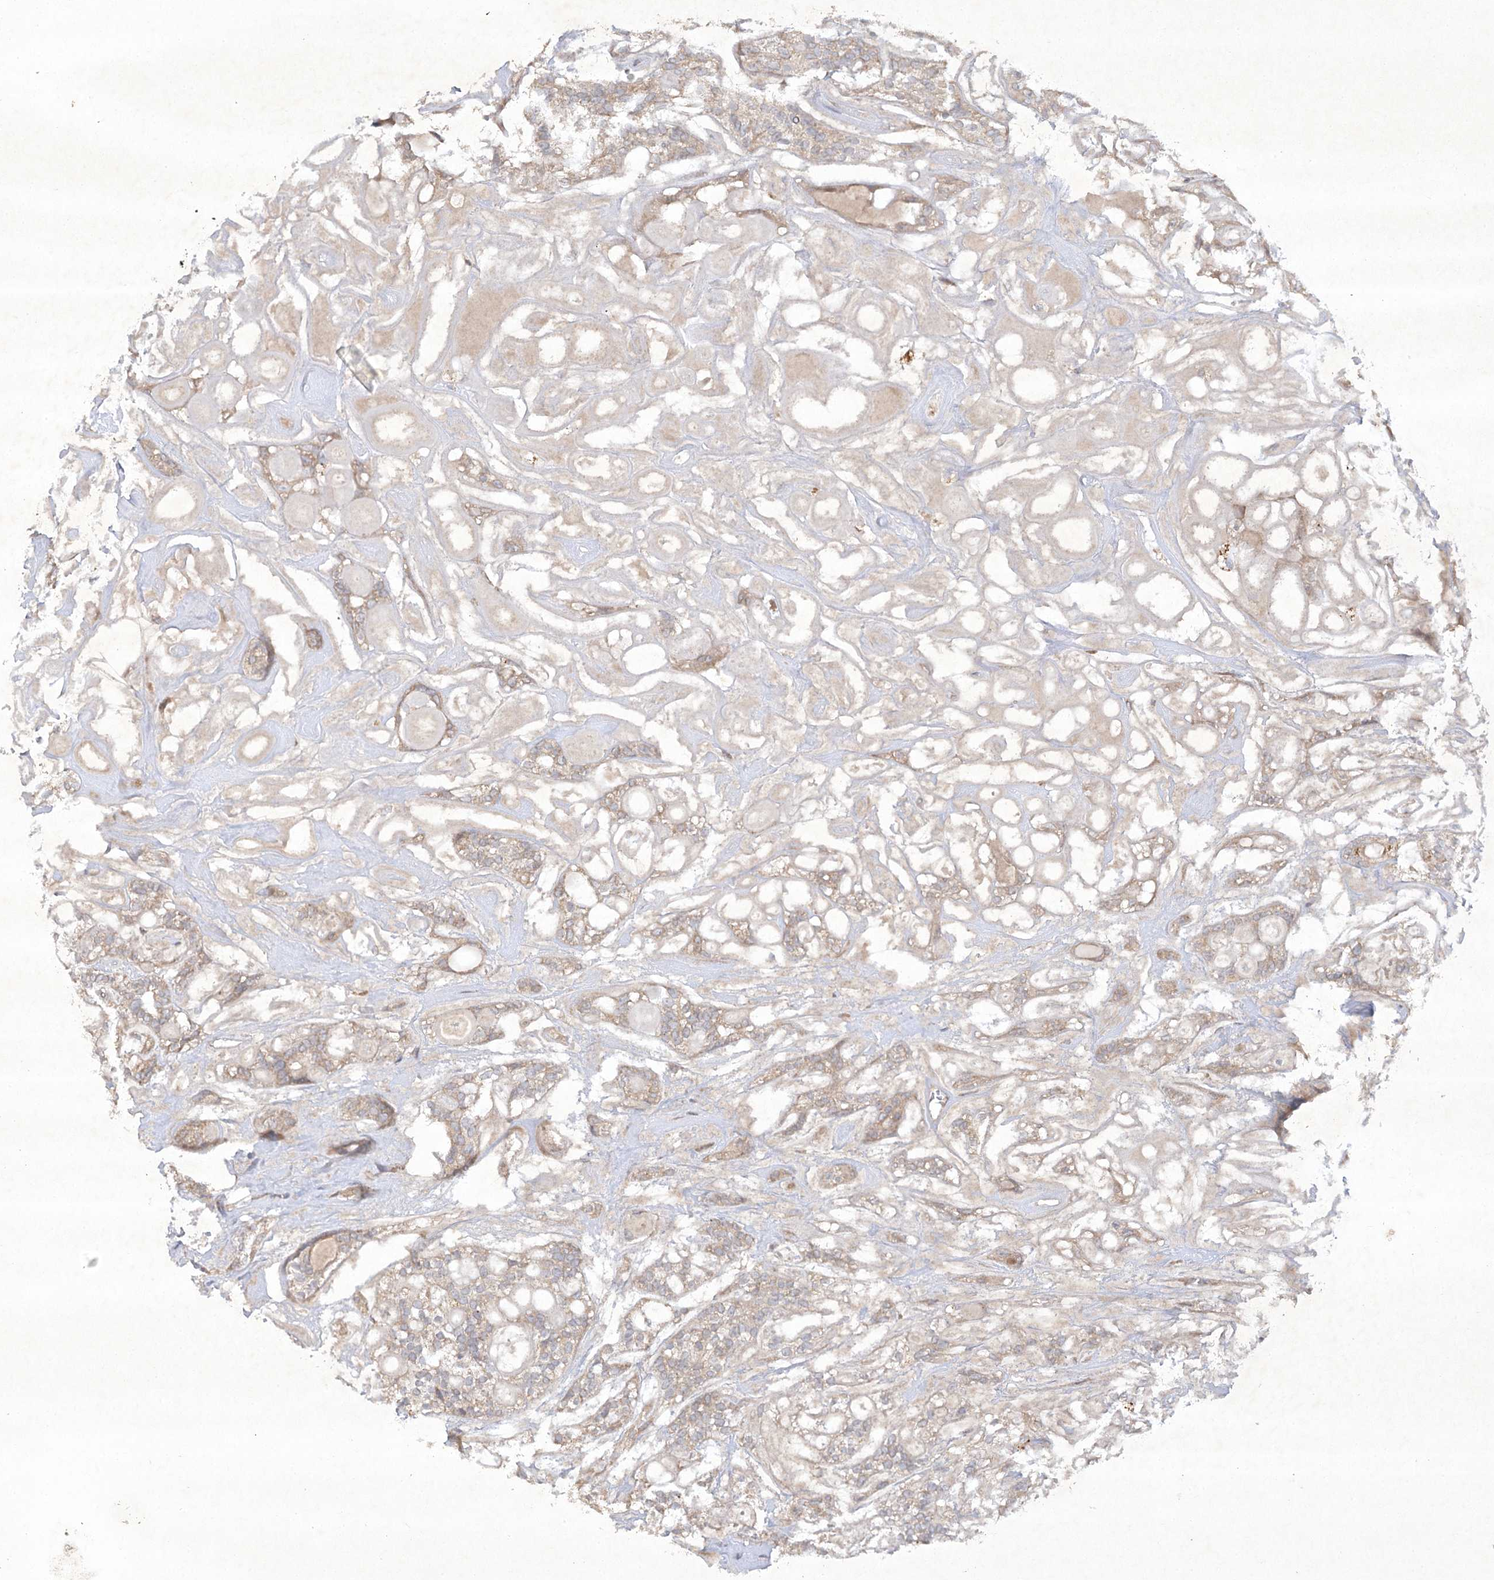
{"staining": {"intensity": "weak", "quantity": "25%-75%", "location": "cytoplasmic/membranous"}, "tissue": "head and neck cancer", "cell_type": "Tumor cells", "image_type": "cancer", "snomed": [{"axis": "morphology", "description": "Adenocarcinoma, NOS"}, {"axis": "topography", "description": "Head-Neck"}], "caption": "Protein expression analysis of human adenocarcinoma (head and neck) reveals weak cytoplasmic/membranous positivity in about 25%-75% of tumor cells.", "gene": "TRAF3IP1", "patient": {"sex": "male", "age": 66}}